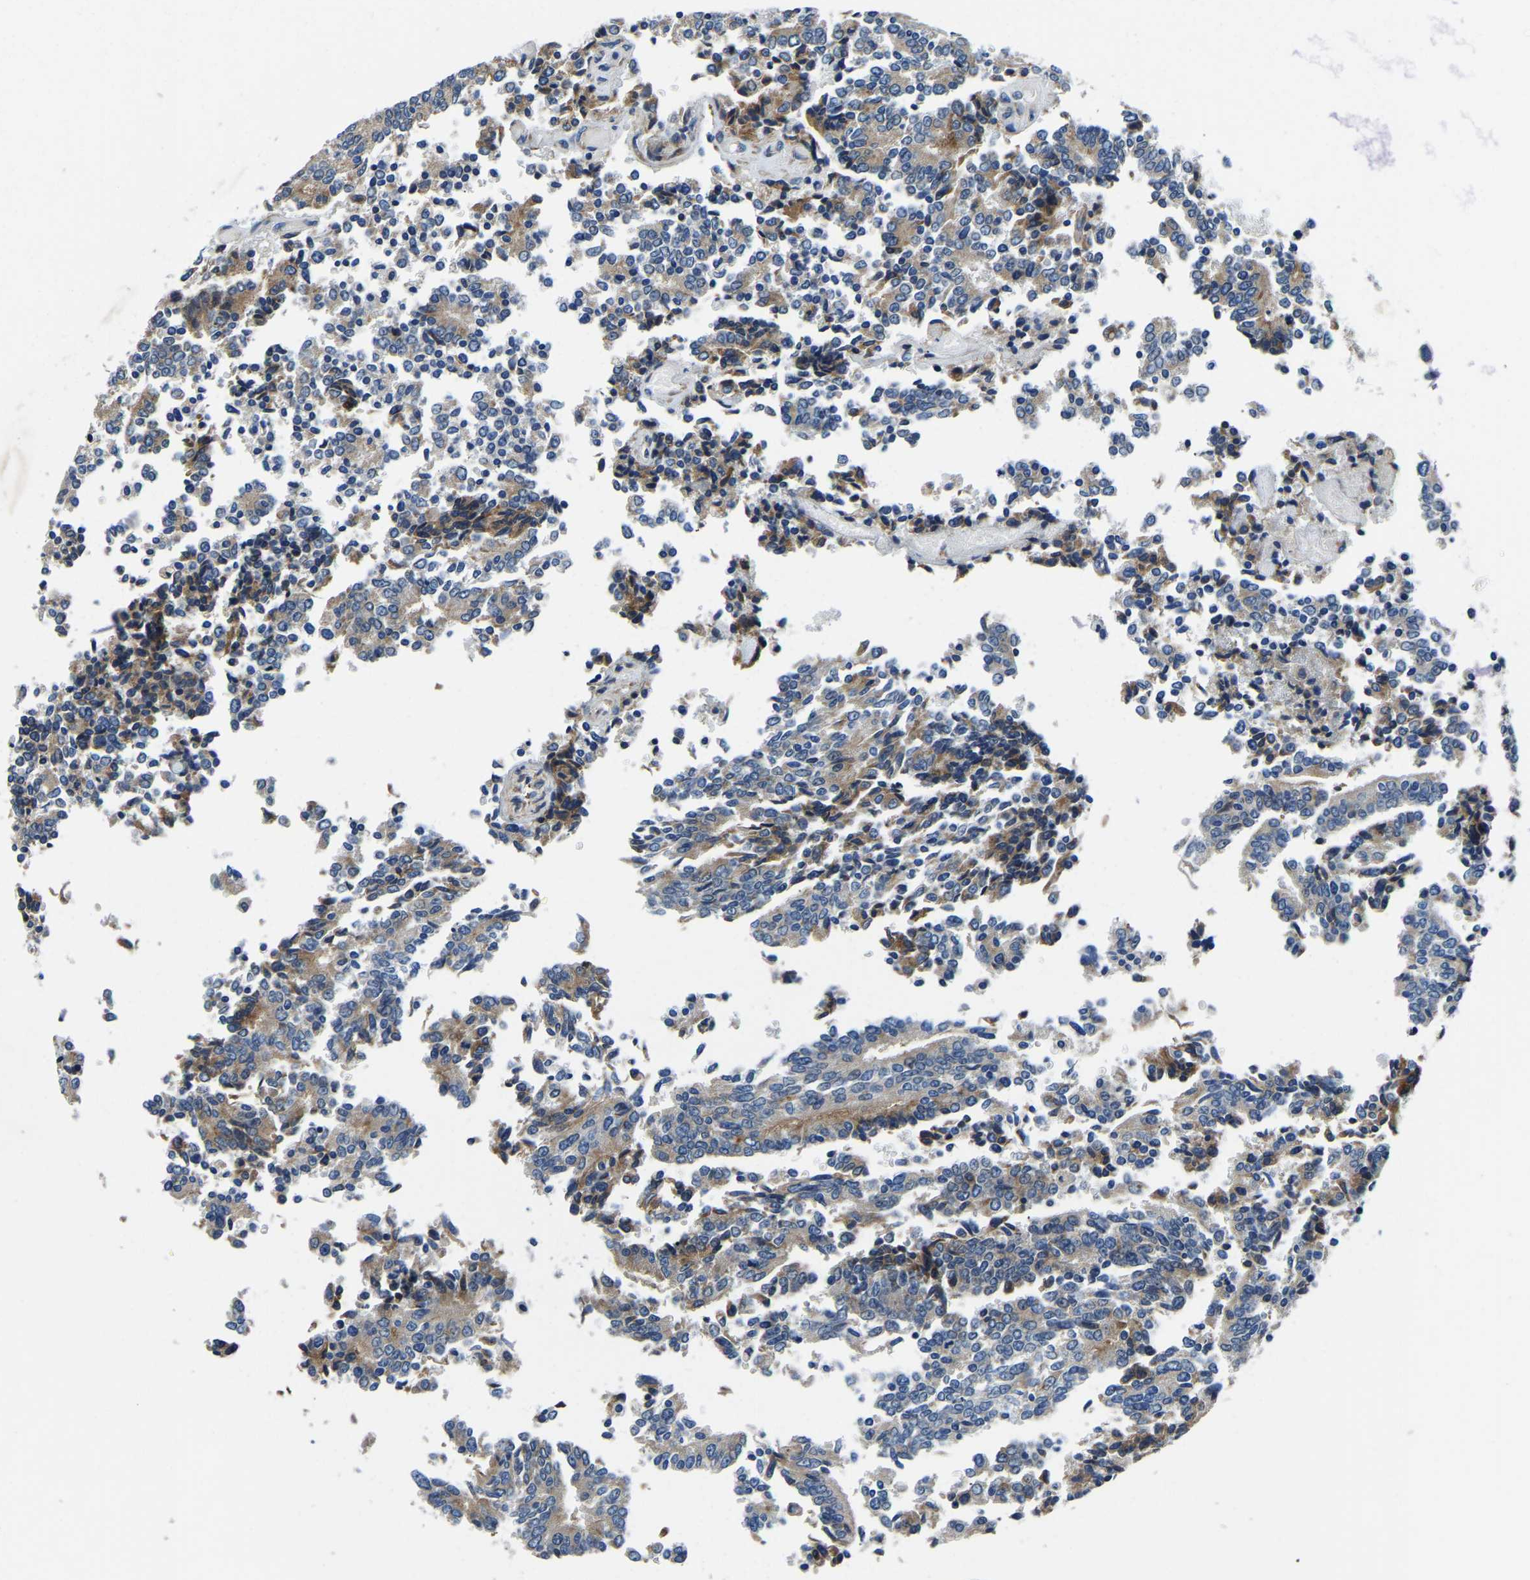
{"staining": {"intensity": "moderate", "quantity": "<25%", "location": "cytoplasmic/membranous"}, "tissue": "prostate cancer", "cell_type": "Tumor cells", "image_type": "cancer", "snomed": [{"axis": "morphology", "description": "Normal tissue, NOS"}, {"axis": "morphology", "description": "Adenocarcinoma, High grade"}, {"axis": "topography", "description": "Prostate"}, {"axis": "topography", "description": "Seminal veicle"}], "caption": "The photomicrograph reveals staining of prostate cancer (adenocarcinoma (high-grade)), revealing moderate cytoplasmic/membranous protein expression (brown color) within tumor cells.", "gene": "LIAS", "patient": {"sex": "male", "age": 55}}